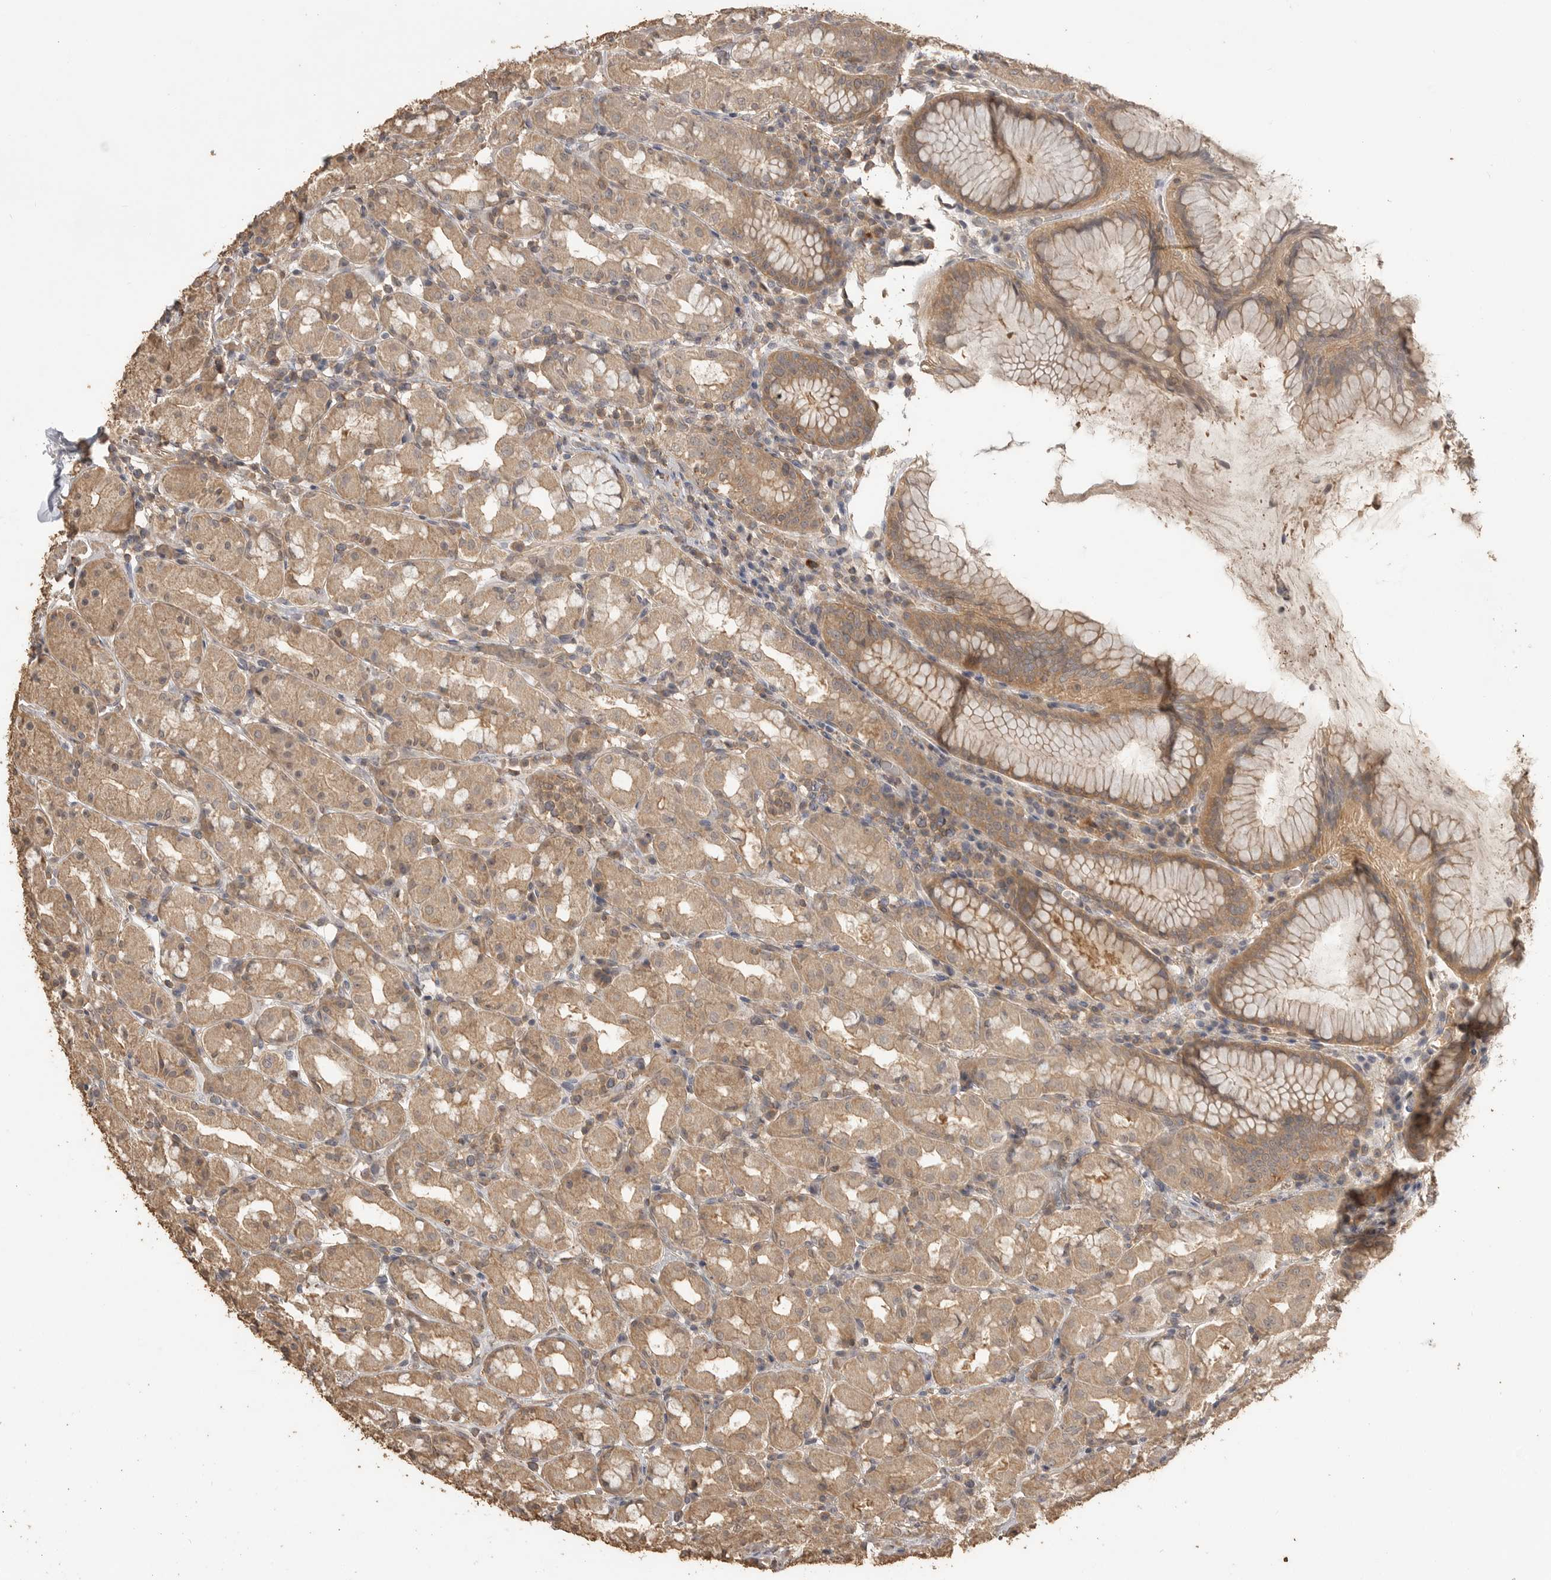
{"staining": {"intensity": "moderate", "quantity": ">75%", "location": "cytoplasmic/membranous"}, "tissue": "stomach", "cell_type": "Glandular cells", "image_type": "normal", "snomed": [{"axis": "morphology", "description": "Normal tissue, NOS"}, {"axis": "topography", "description": "Stomach, lower"}], "caption": "This photomicrograph exhibits IHC staining of benign human stomach, with medium moderate cytoplasmic/membranous staining in about >75% of glandular cells.", "gene": "MAP2K1", "patient": {"sex": "female", "age": 56}}